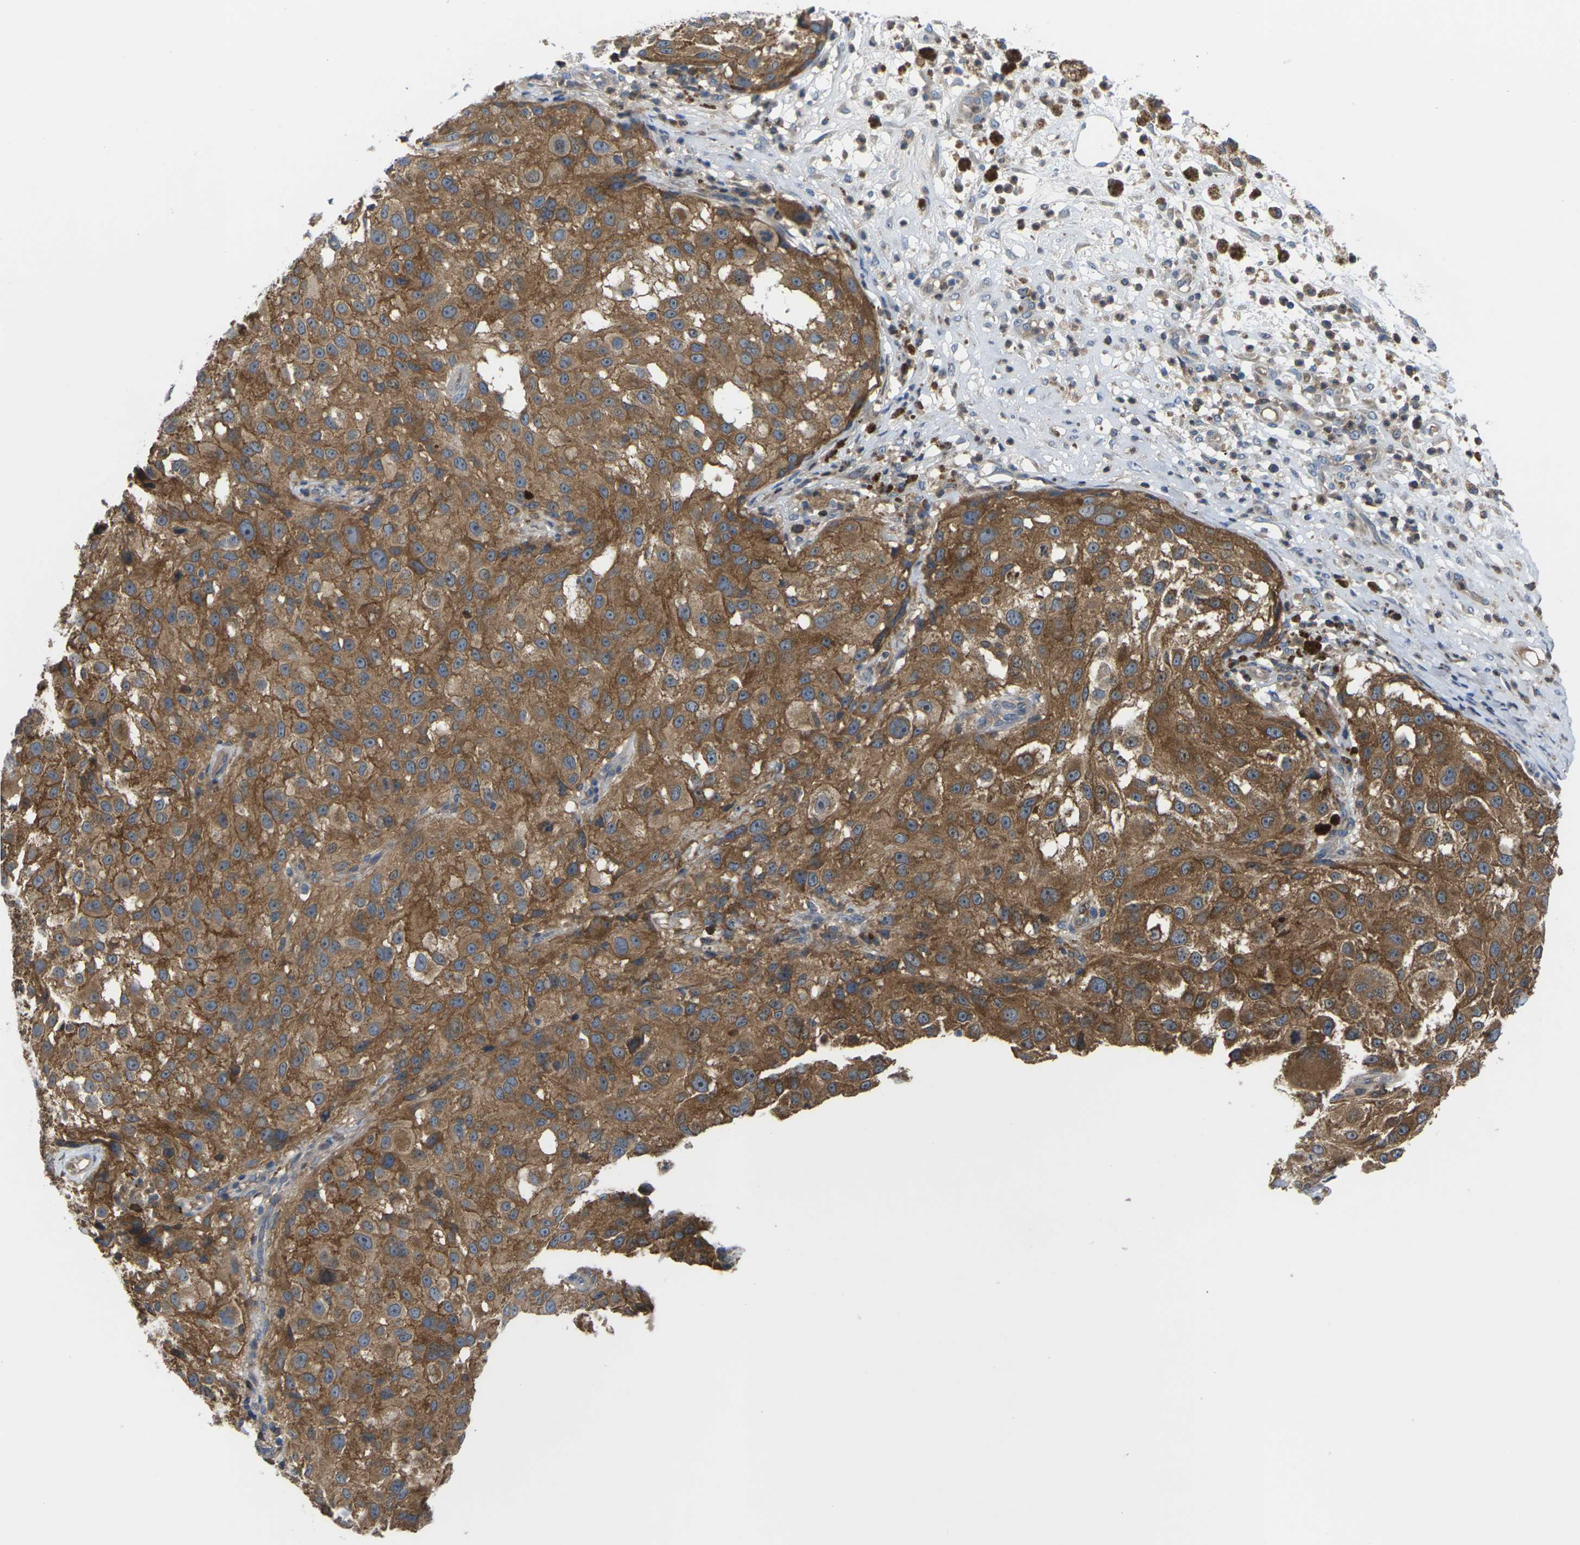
{"staining": {"intensity": "moderate", "quantity": ">75%", "location": "cytoplasmic/membranous"}, "tissue": "melanoma", "cell_type": "Tumor cells", "image_type": "cancer", "snomed": [{"axis": "morphology", "description": "Necrosis, NOS"}, {"axis": "morphology", "description": "Malignant melanoma, NOS"}, {"axis": "topography", "description": "Skin"}], "caption": "Moderate cytoplasmic/membranous protein positivity is seen in about >75% of tumor cells in malignant melanoma.", "gene": "TIAM1", "patient": {"sex": "female", "age": 87}}